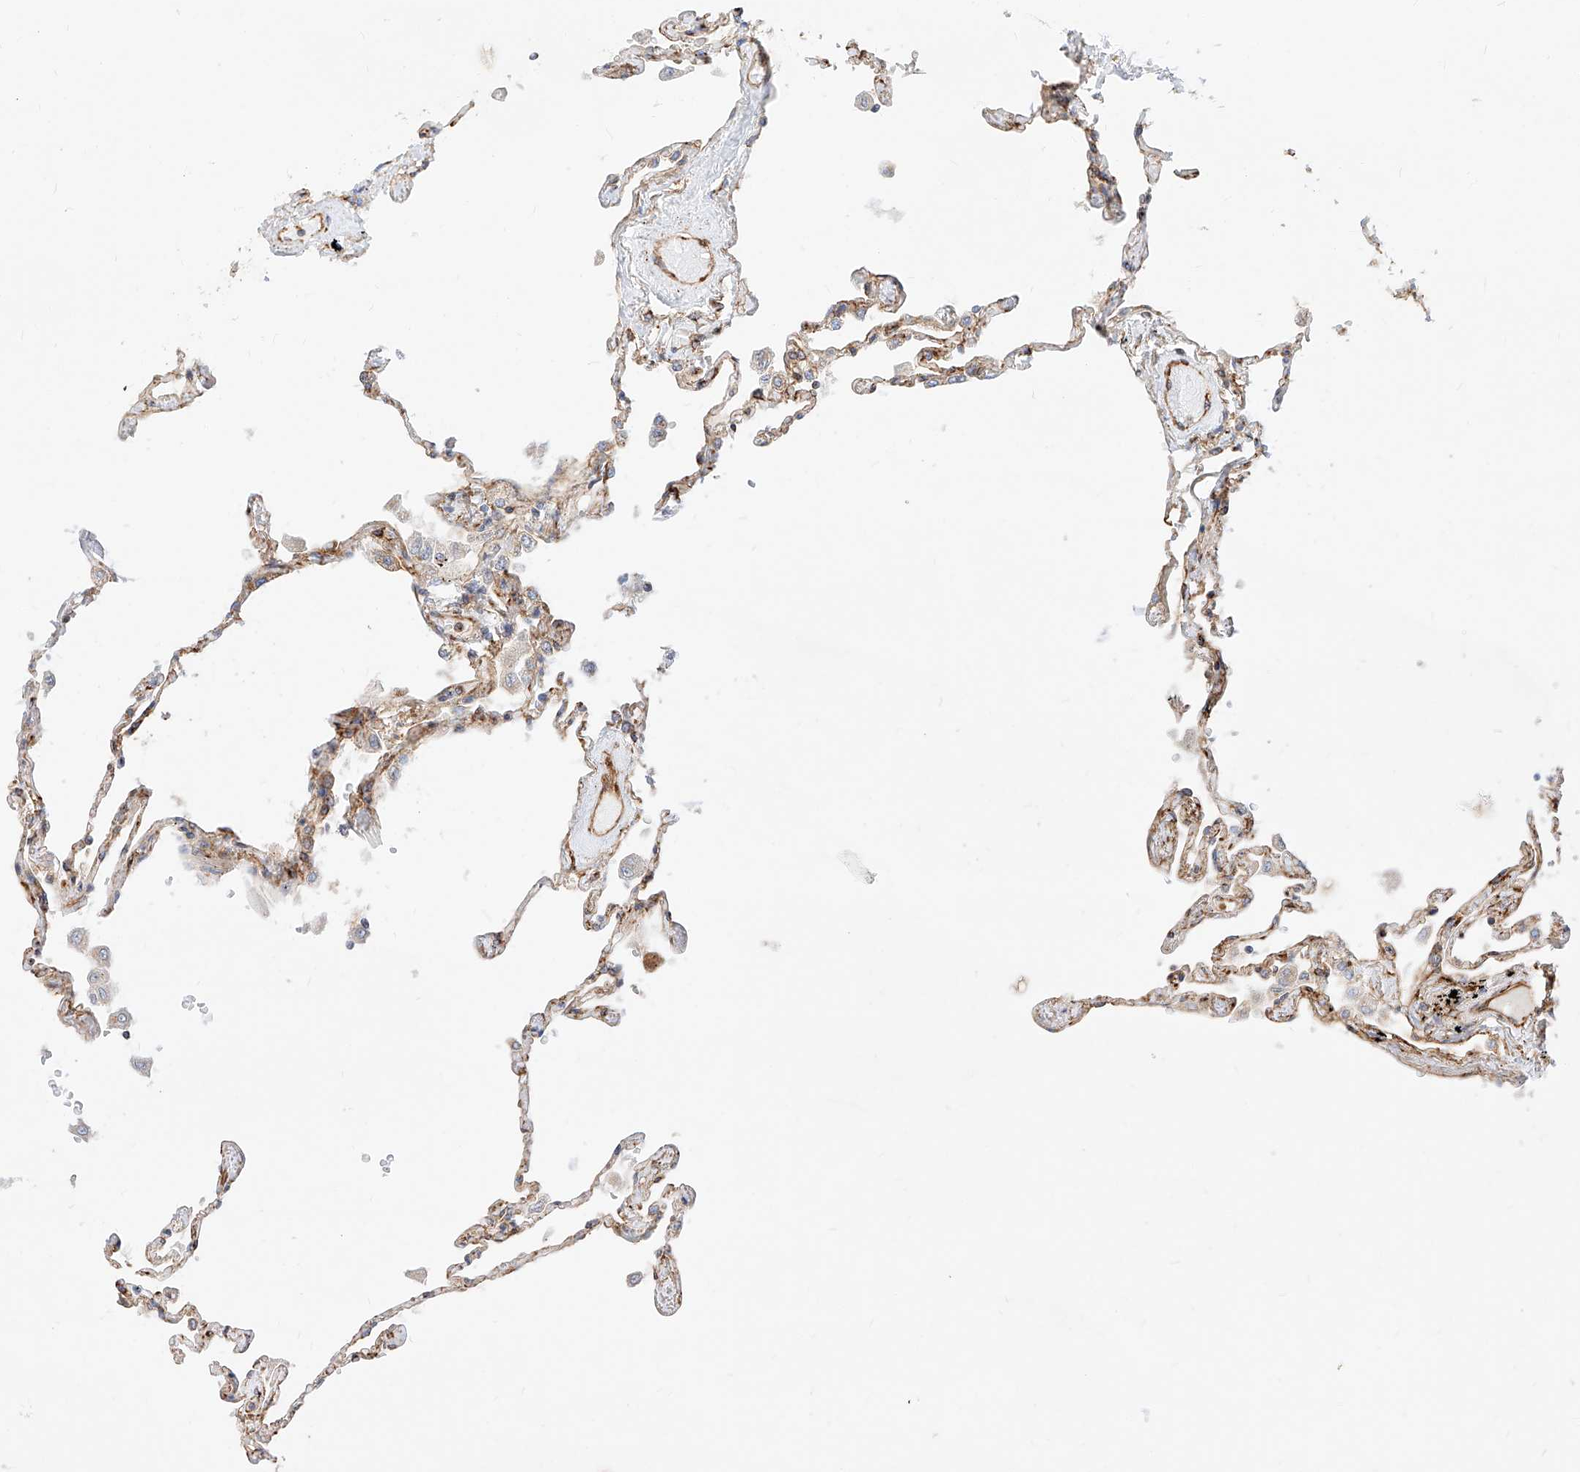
{"staining": {"intensity": "moderate", "quantity": ">75%", "location": "cytoplasmic/membranous"}, "tissue": "lung", "cell_type": "Alveolar cells", "image_type": "normal", "snomed": [{"axis": "morphology", "description": "Normal tissue, NOS"}, {"axis": "topography", "description": "Lung"}], "caption": "An immunohistochemistry micrograph of unremarkable tissue is shown. Protein staining in brown highlights moderate cytoplasmic/membranous positivity in lung within alveolar cells.", "gene": "CSGALNACT2", "patient": {"sex": "female", "age": 67}}